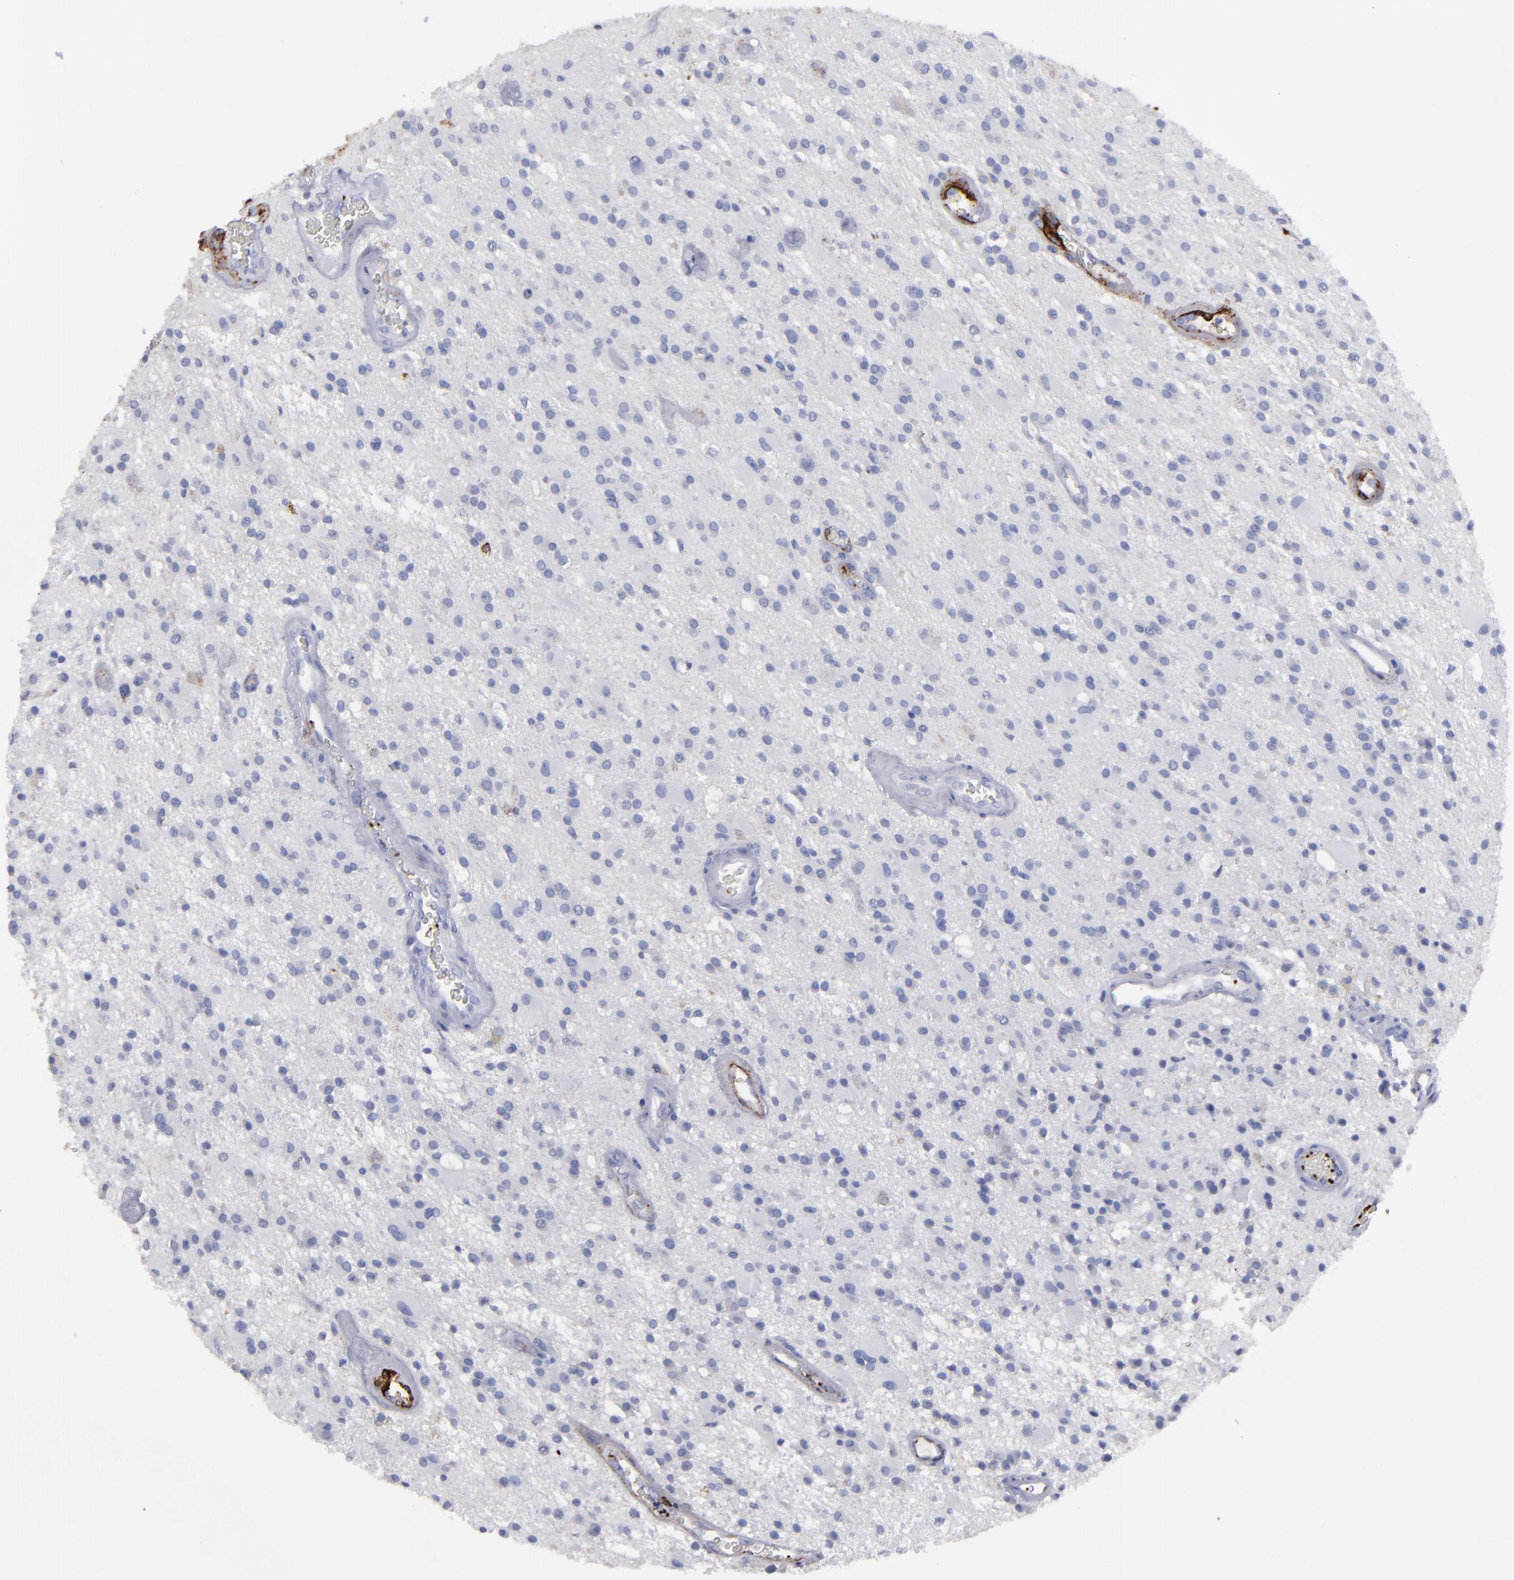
{"staining": {"intensity": "negative", "quantity": "none", "location": "none"}, "tissue": "glioma", "cell_type": "Tumor cells", "image_type": "cancer", "snomed": [{"axis": "morphology", "description": "Glioma, malignant, Low grade"}, {"axis": "topography", "description": "Brain"}], "caption": "An immunohistochemistry micrograph of glioma is shown. There is no staining in tumor cells of glioma.", "gene": "CD36", "patient": {"sex": "male", "age": 58}}